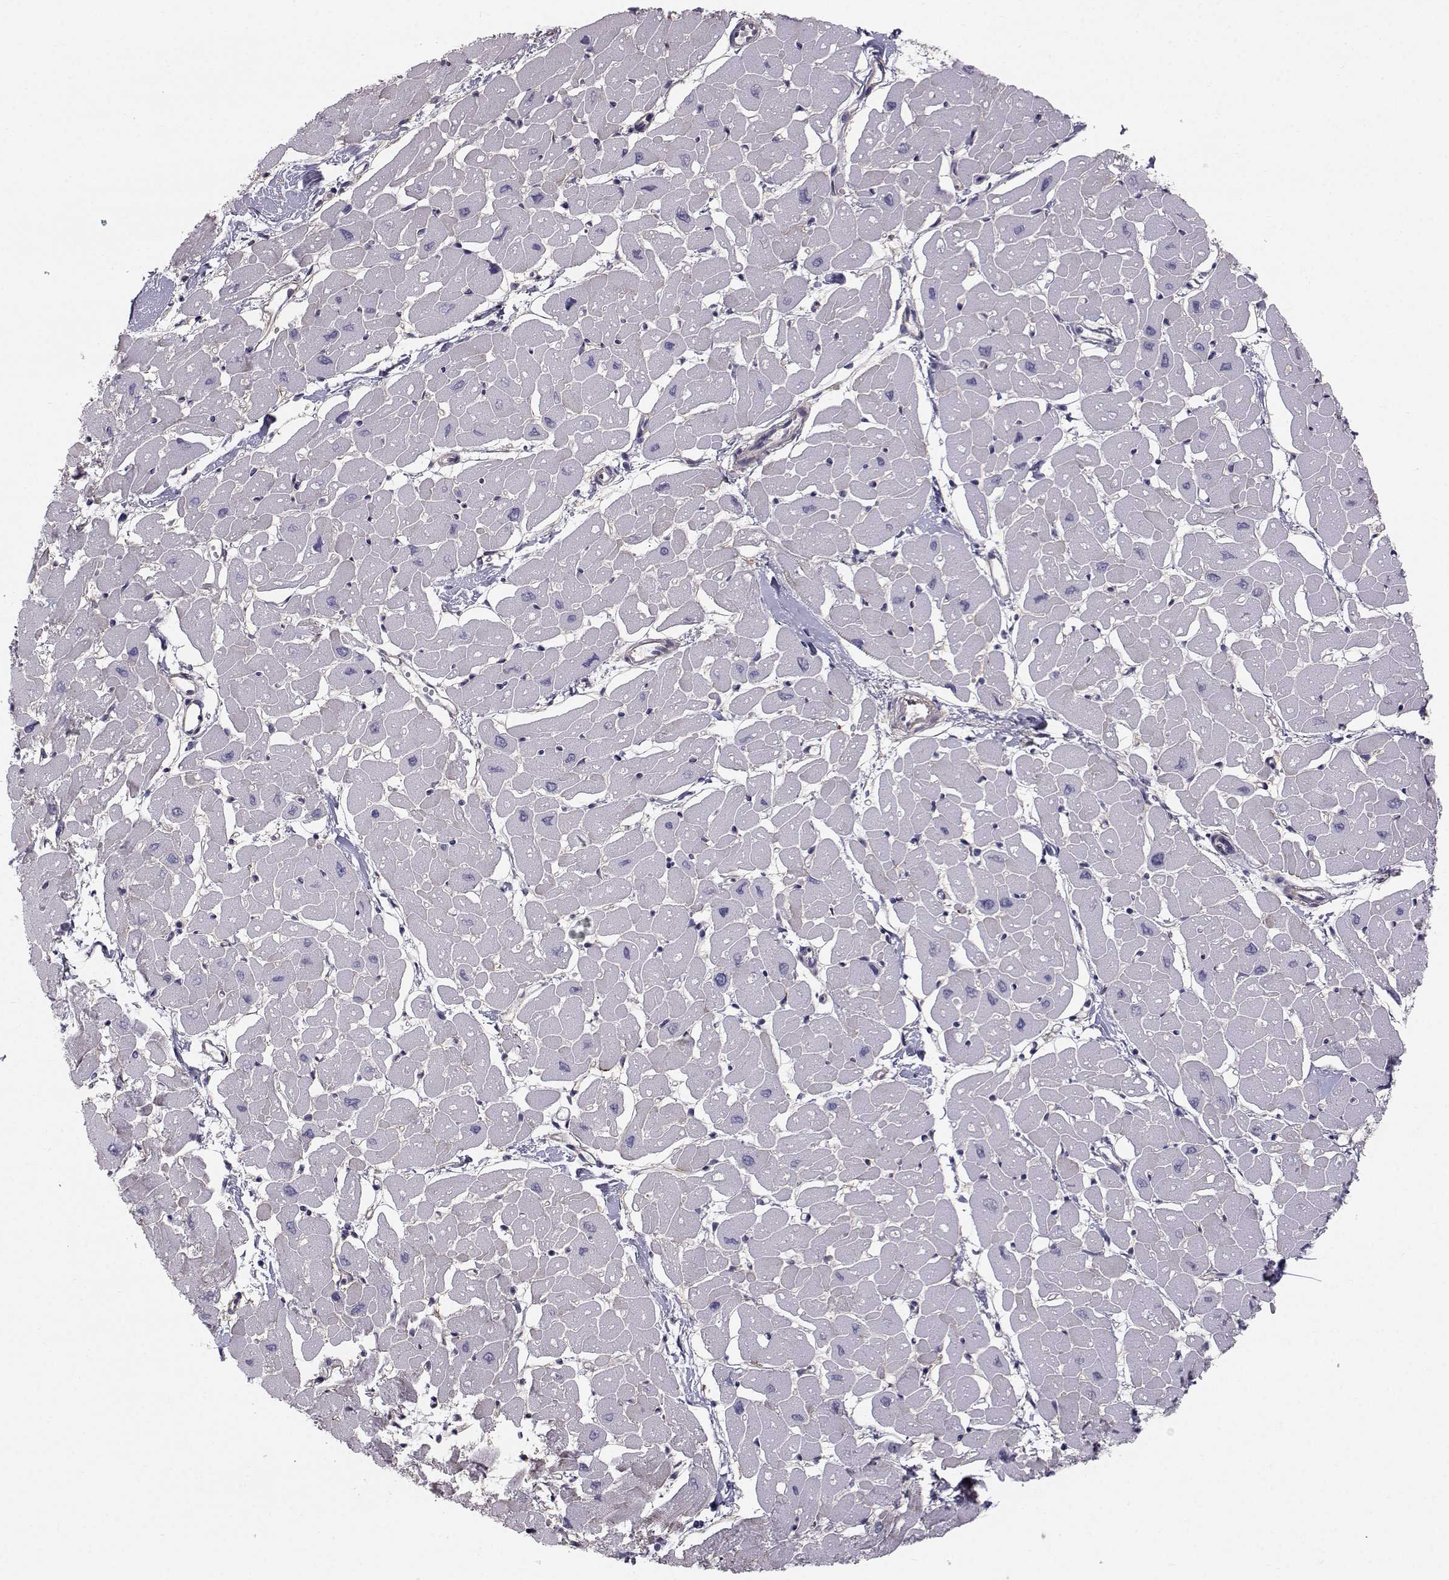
{"staining": {"intensity": "negative", "quantity": "none", "location": "none"}, "tissue": "heart muscle", "cell_type": "Cardiomyocytes", "image_type": "normal", "snomed": [{"axis": "morphology", "description": "Normal tissue, NOS"}, {"axis": "topography", "description": "Heart"}], "caption": "This is a image of immunohistochemistry staining of unremarkable heart muscle, which shows no staining in cardiomyocytes.", "gene": "SPDYE4", "patient": {"sex": "male", "age": 57}}